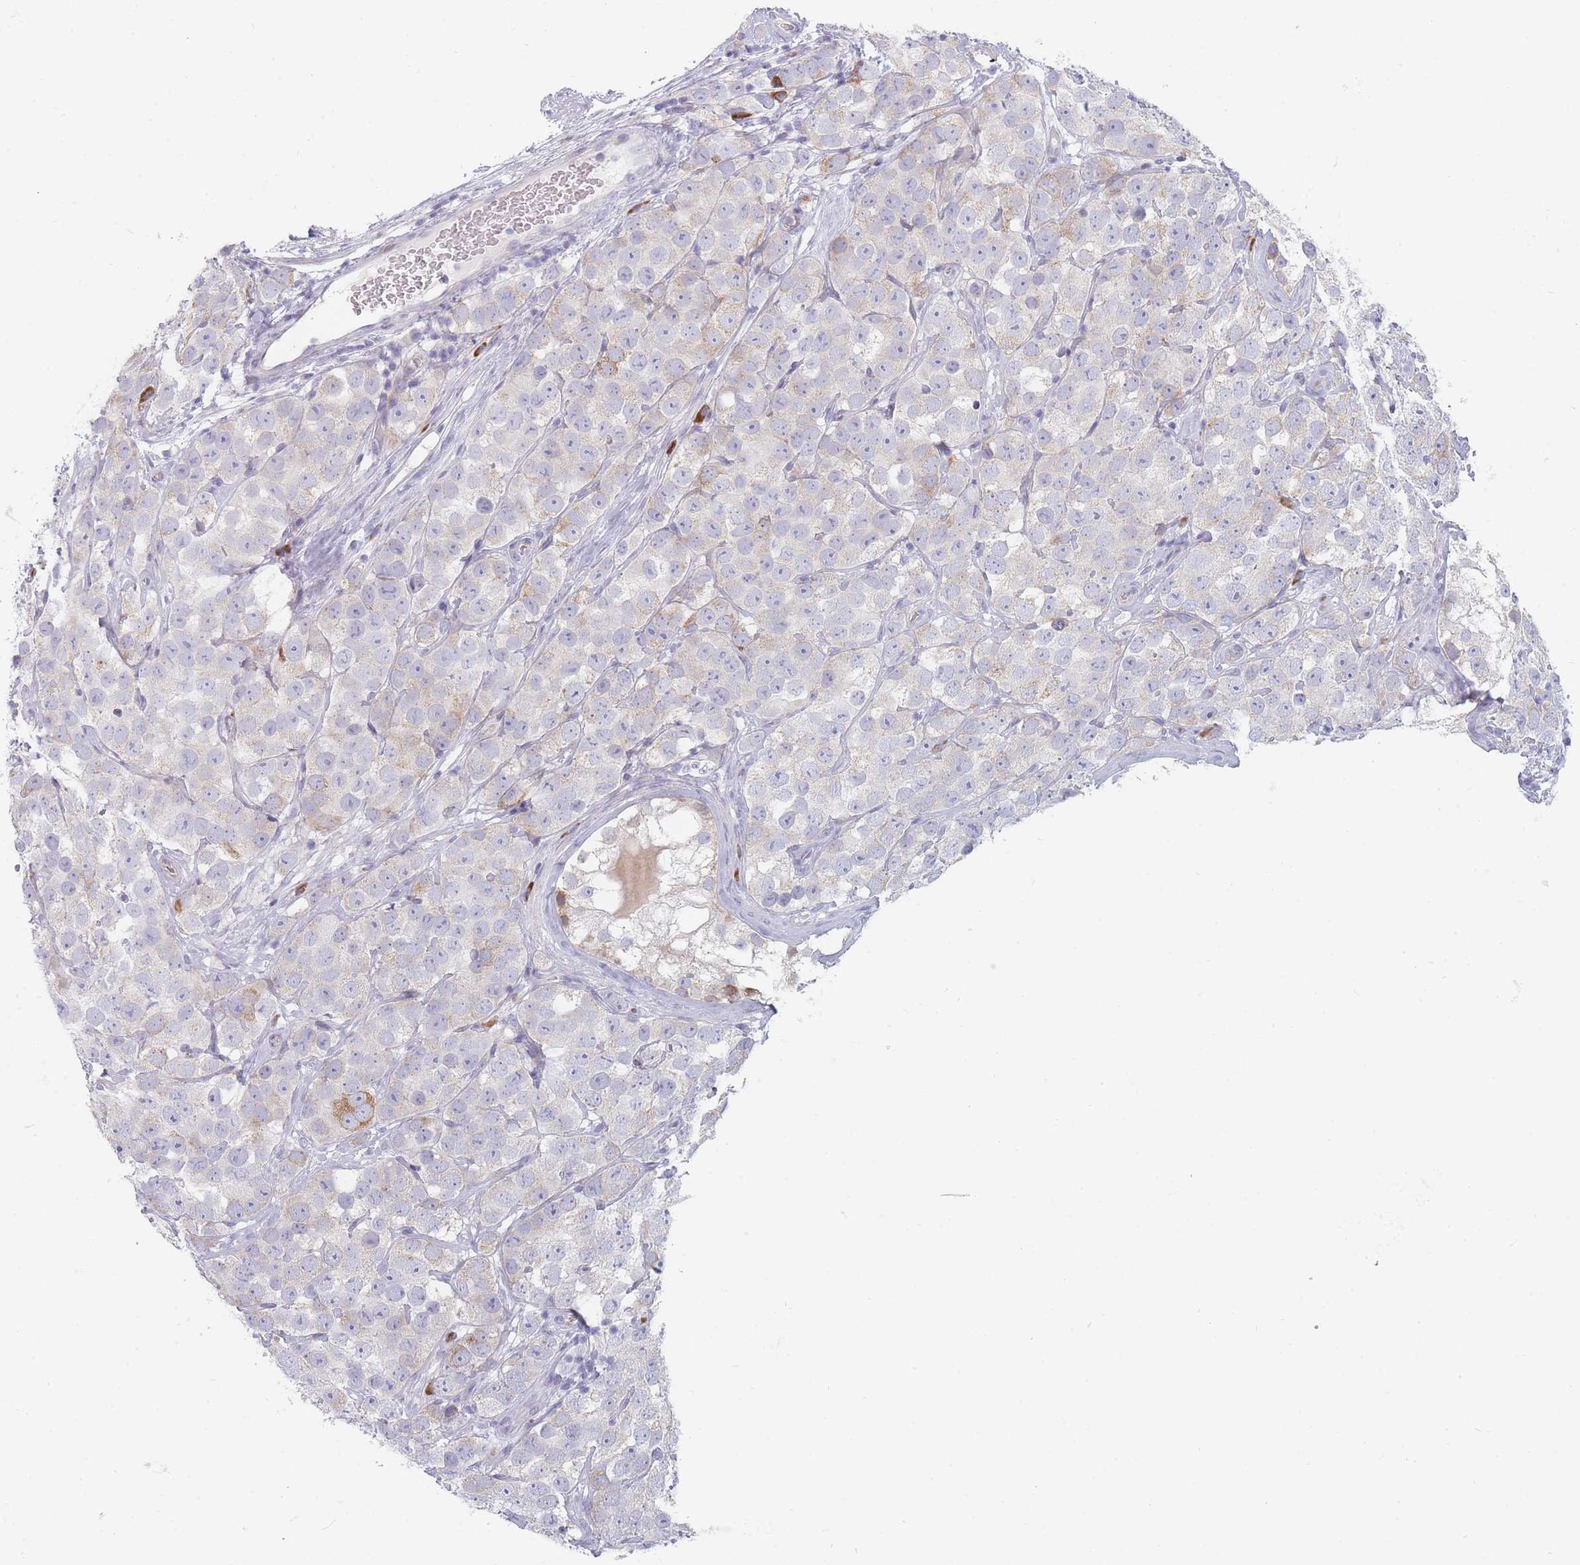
{"staining": {"intensity": "negative", "quantity": "none", "location": "none"}, "tissue": "testis cancer", "cell_type": "Tumor cells", "image_type": "cancer", "snomed": [{"axis": "morphology", "description": "Seminoma, NOS"}, {"axis": "topography", "description": "Testis"}], "caption": "DAB (3,3'-diaminobenzidine) immunohistochemical staining of human testis cancer (seminoma) shows no significant expression in tumor cells. (DAB immunohistochemistry visualized using brightfield microscopy, high magnification).", "gene": "SPATS1", "patient": {"sex": "male", "age": 28}}